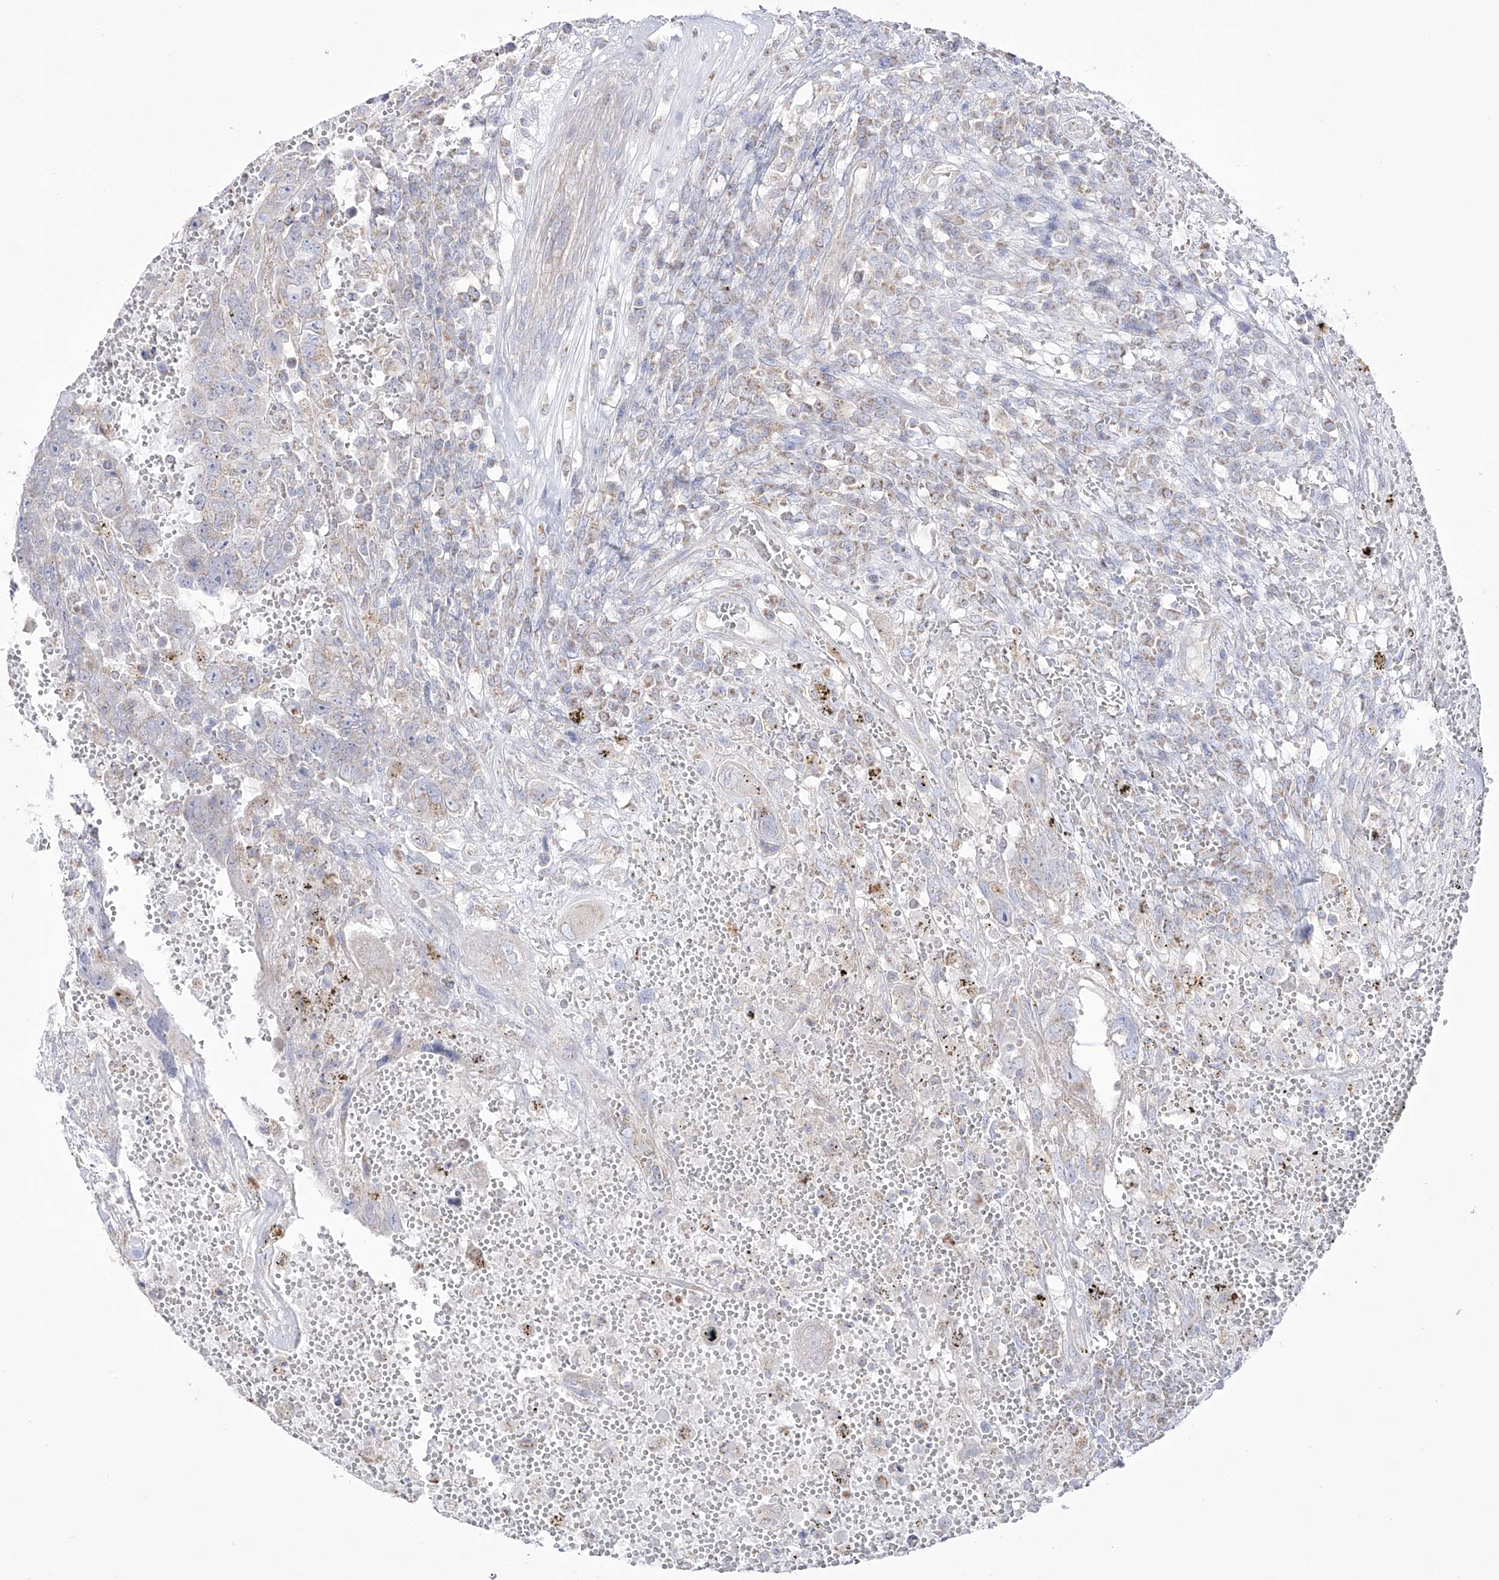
{"staining": {"intensity": "weak", "quantity": "<25%", "location": "cytoplasmic/membranous"}, "tissue": "testis cancer", "cell_type": "Tumor cells", "image_type": "cancer", "snomed": [{"axis": "morphology", "description": "Carcinoma, Embryonal, NOS"}, {"axis": "topography", "description": "Testis"}], "caption": "Testis cancer stained for a protein using immunohistochemistry demonstrates no positivity tumor cells.", "gene": "RCHY1", "patient": {"sex": "male", "age": 26}}